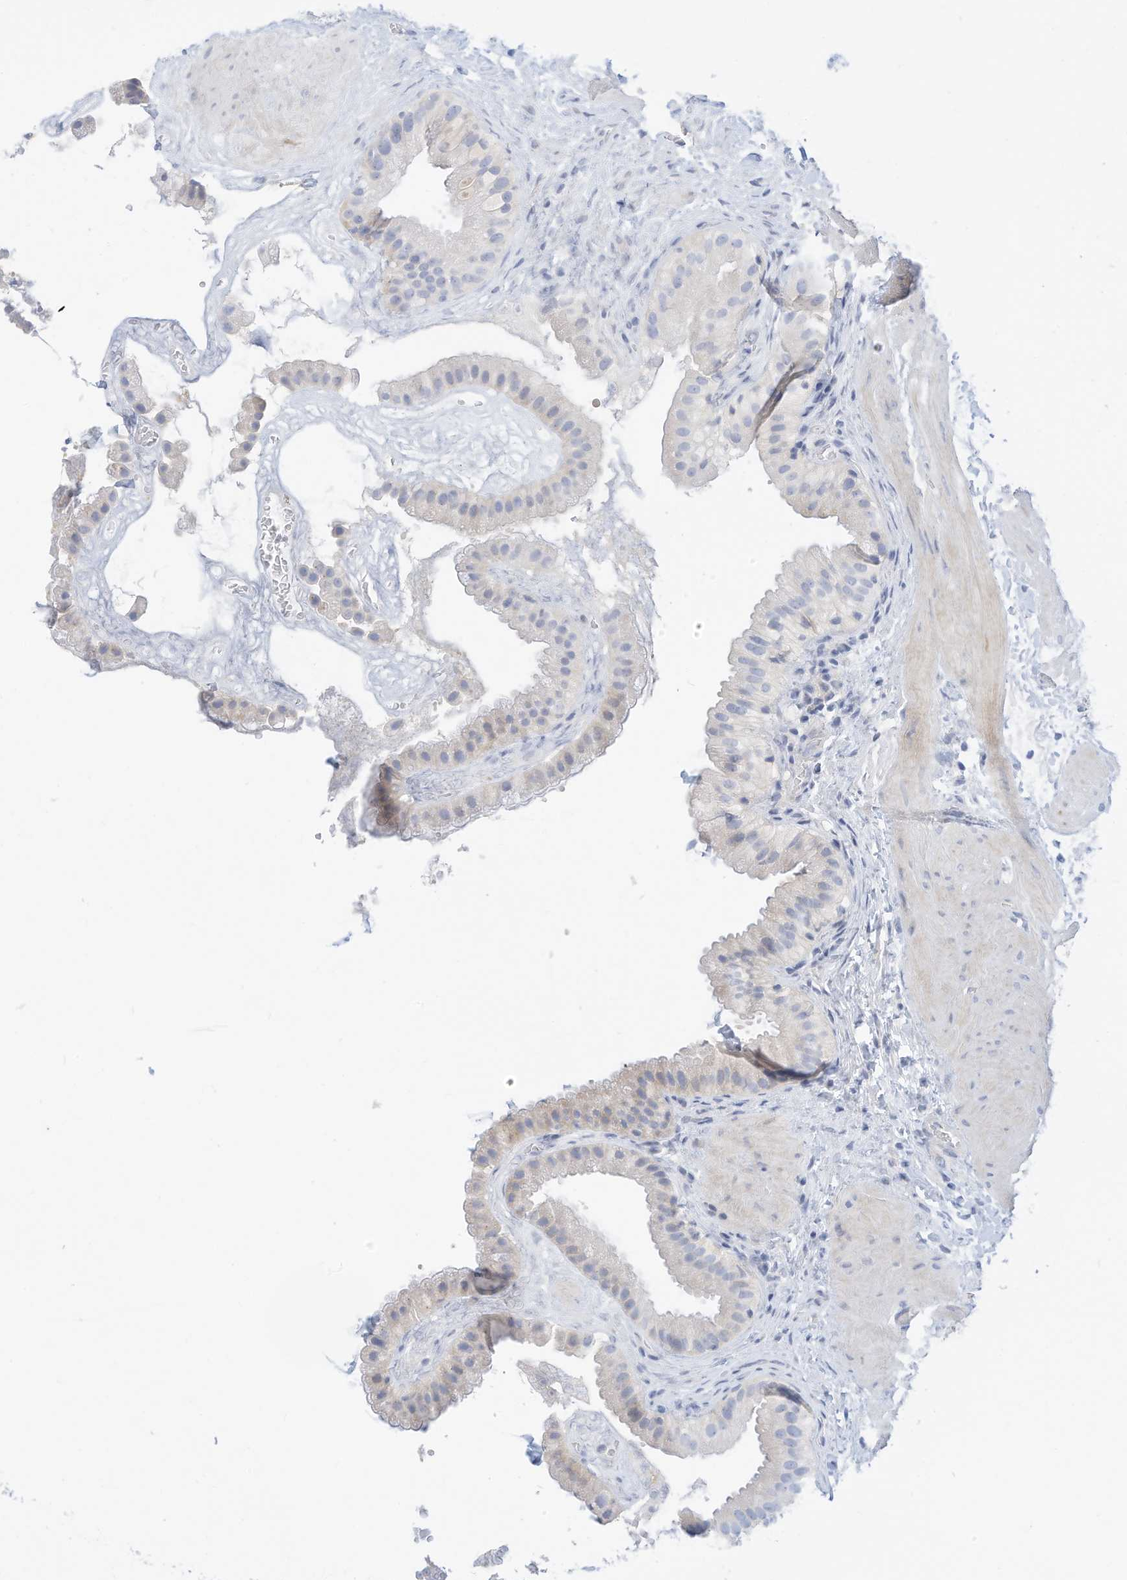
{"staining": {"intensity": "negative", "quantity": "none", "location": "none"}, "tissue": "gallbladder", "cell_type": "Glandular cells", "image_type": "normal", "snomed": [{"axis": "morphology", "description": "Normal tissue, NOS"}, {"axis": "topography", "description": "Gallbladder"}], "caption": "Glandular cells show no significant protein expression in unremarkable gallbladder. (Brightfield microscopy of DAB (3,3'-diaminobenzidine) immunohistochemistry (IHC) at high magnification).", "gene": "SPOCD1", "patient": {"sex": "male", "age": 55}}